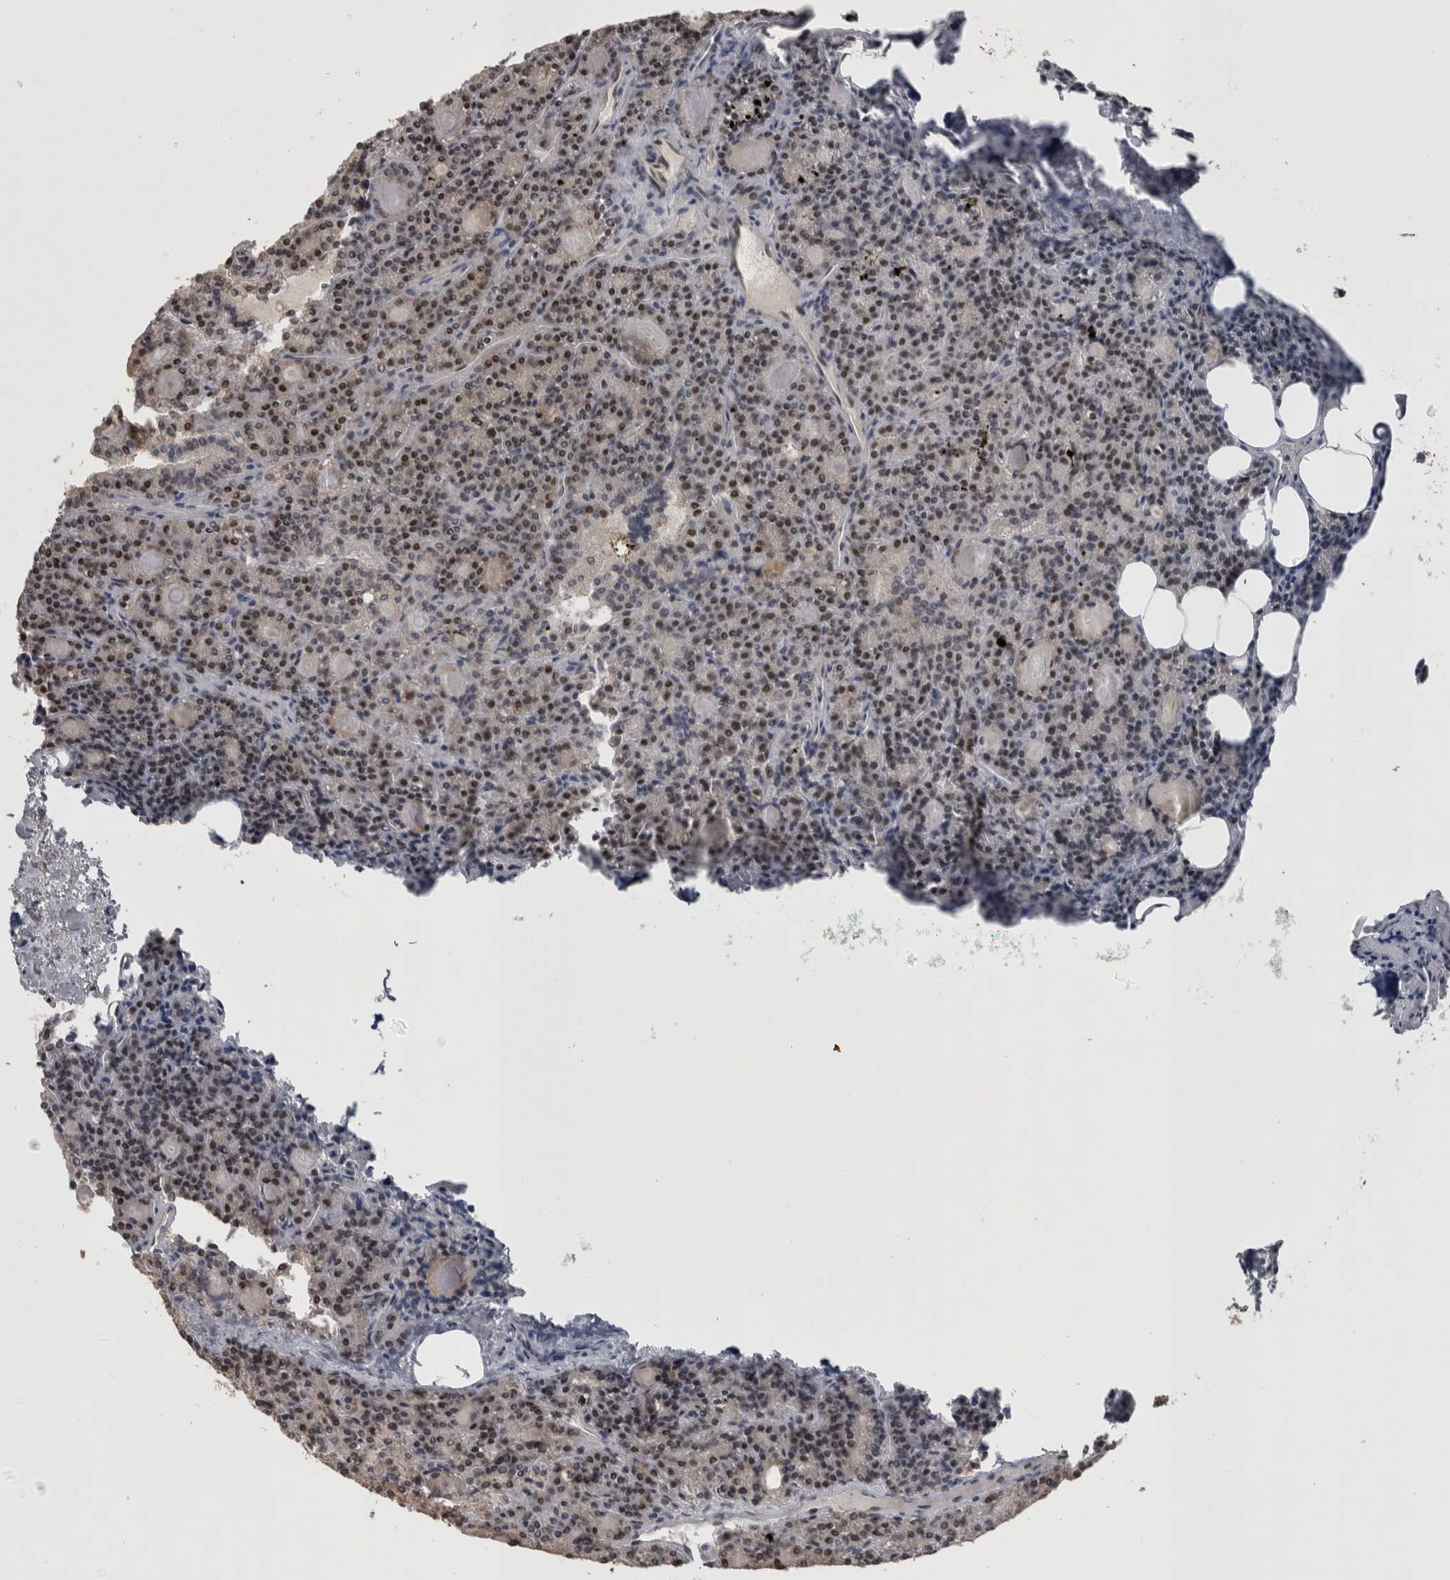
{"staining": {"intensity": "moderate", "quantity": "<25%", "location": "cytoplasmic/membranous,nuclear"}, "tissue": "parathyroid gland", "cell_type": "Glandular cells", "image_type": "normal", "snomed": [{"axis": "morphology", "description": "Normal tissue, NOS"}, {"axis": "morphology", "description": "Adenoma, NOS"}, {"axis": "topography", "description": "Parathyroid gland"}], "caption": "Glandular cells reveal low levels of moderate cytoplasmic/membranous,nuclear expression in approximately <25% of cells in normal parathyroid gland. (DAB IHC, brown staining for protein, blue staining for nuclei).", "gene": "ATXN2", "patient": {"sex": "female", "age": 57}}